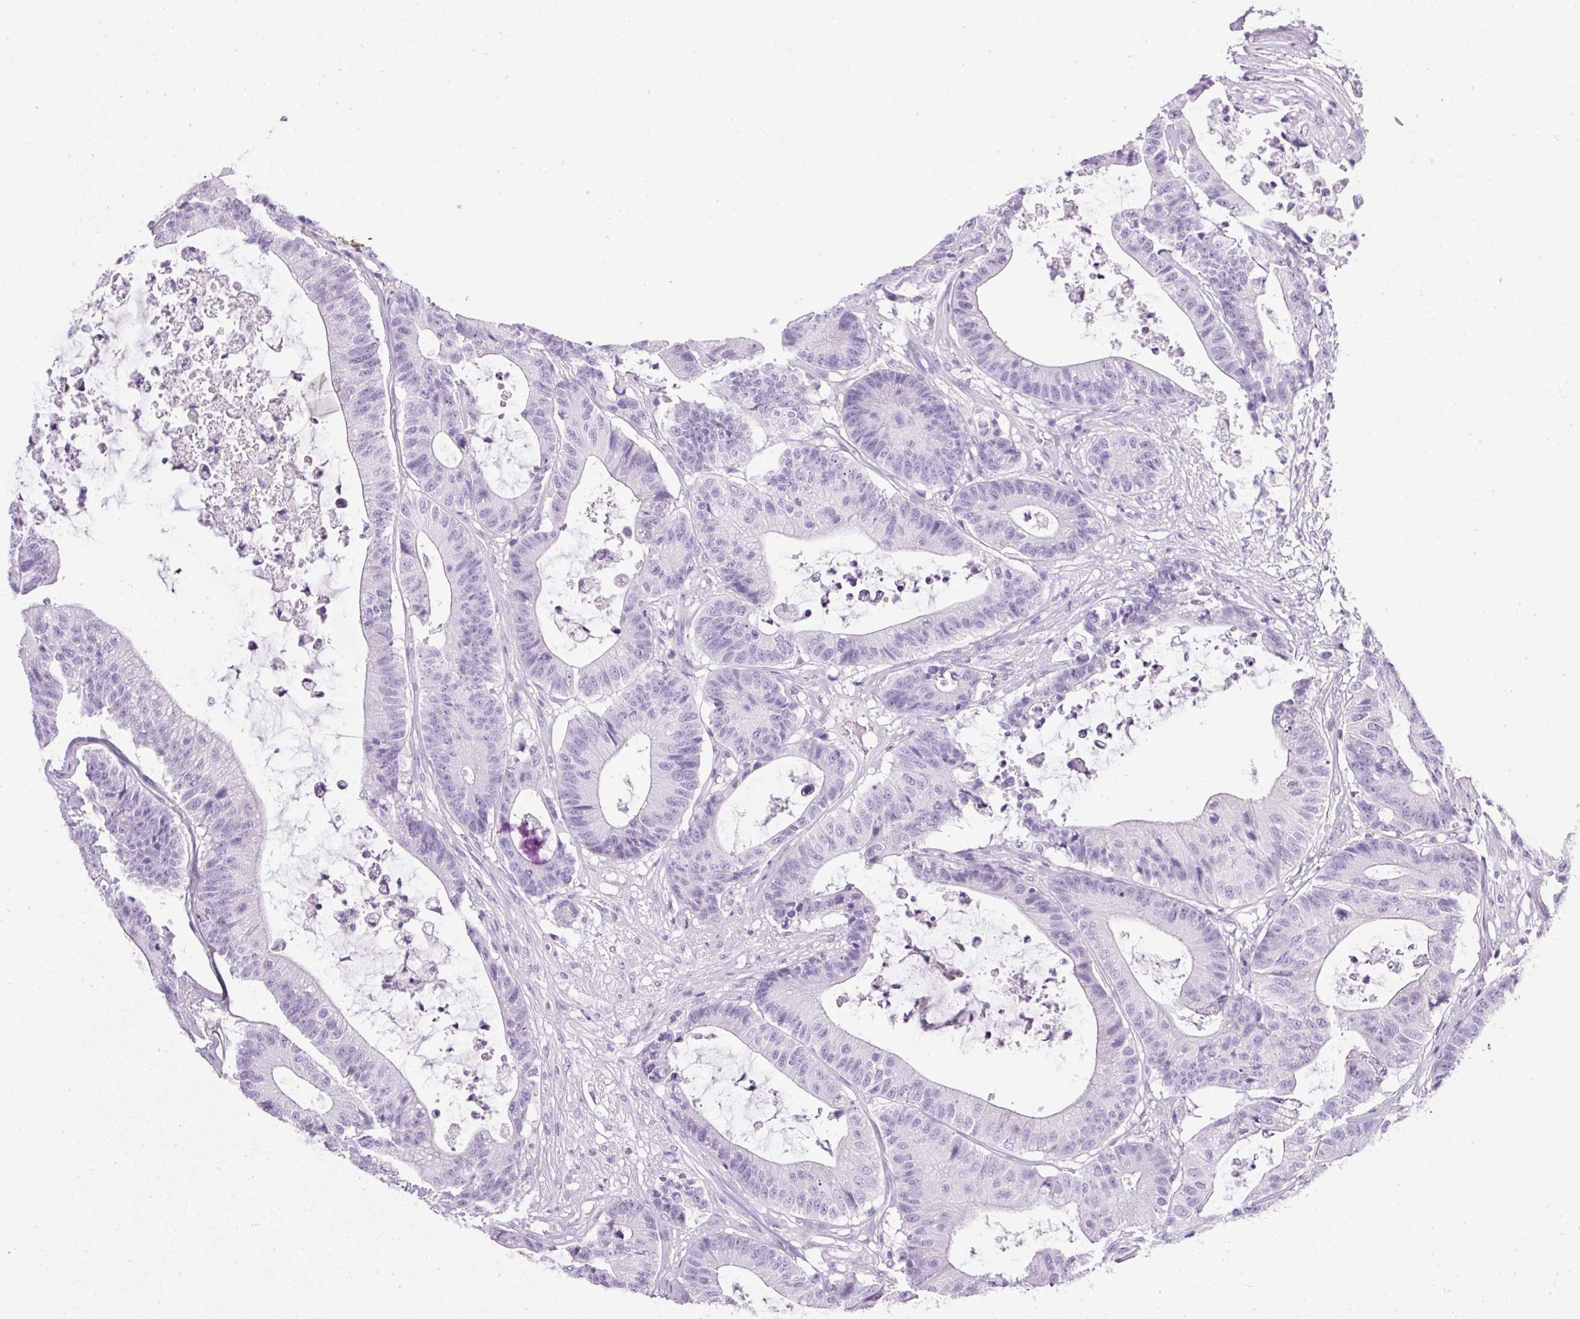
{"staining": {"intensity": "negative", "quantity": "none", "location": "none"}, "tissue": "colorectal cancer", "cell_type": "Tumor cells", "image_type": "cancer", "snomed": [{"axis": "morphology", "description": "Adenocarcinoma, NOS"}, {"axis": "topography", "description": "Colon"}], "caption": "Micrograph shows no protein expression in tumor cells of colorectal cancer tissue.", "gene": "BSND", "patient": {"sex": "female", "age": 84}}